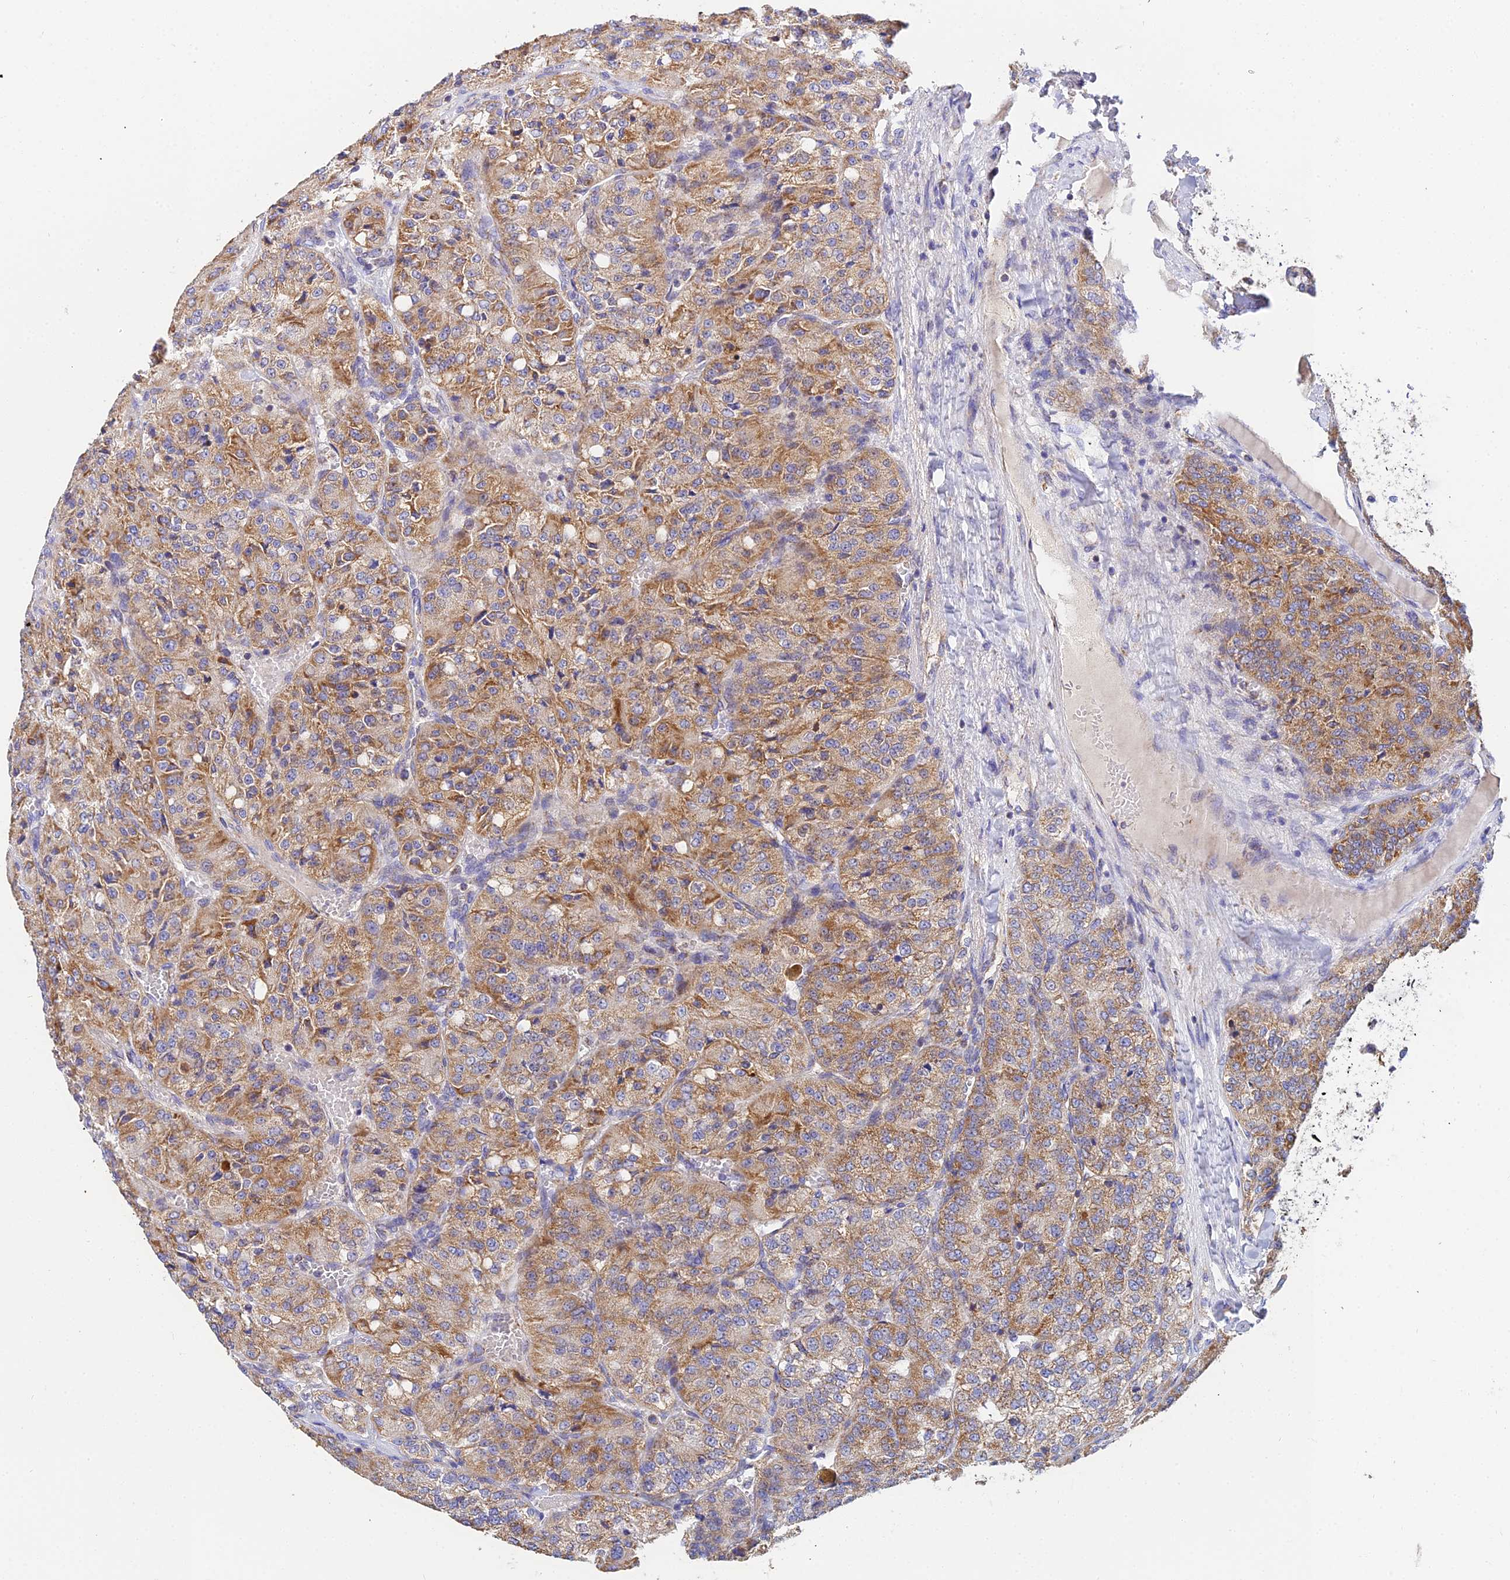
{"staining": {"intensity": "moderate", "quantity": ">75%", "location": "cytoplasmic/membranous"}, "tissue": "renal cancer", "cell_type": "Tumor cells", "image_type": "cancer", "snomed": [{"axis": "morphology", "description": "Adenocarcinoma, NOS"}, {"axis": "topography", "description": "Kidney"}], "caption": "This is a photomicrograph of immunohistochemistry (IHC) staining of renal cancer, which shows moderate positivity in the cytoplasmic/membranous of tumor cells.", "gene": "NIPSNAP3A", "patient": {"sex": "female", "age": 63}}